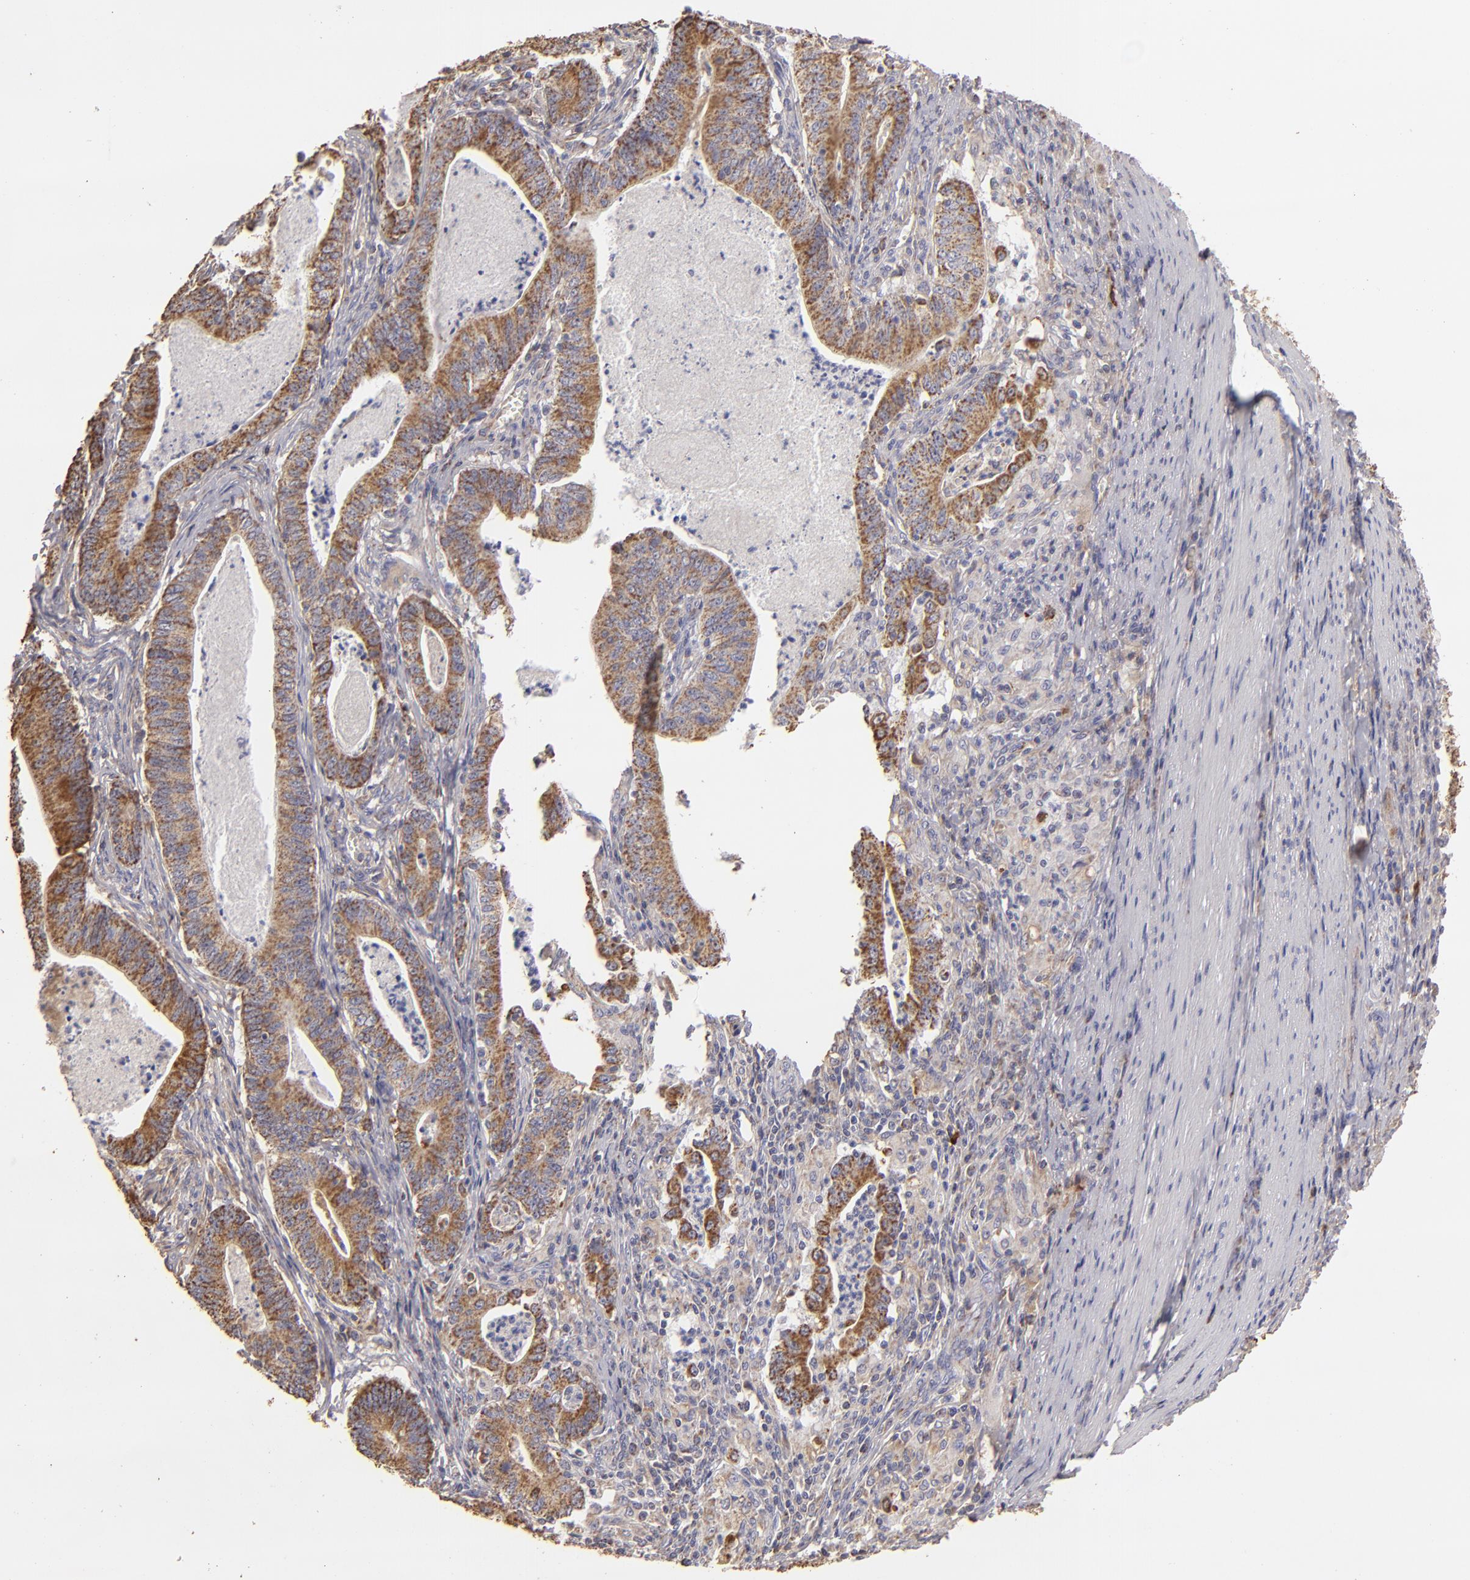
{"staining": {"intensity": "moderate", "quantity": ">75%", "location": "cytoplasmic/membranous"}, "tissue": "stomach cancer", "cell_type": "Tumor cells", "image_type": "cancer", "snomed": [{"axis": "morphology", "description": "Adenocarcinoma, NOS"}, {"axis": "topography", "description": "Stomach, lower"}], "caption": "Immunohistochemical staining of human adenocarcinoma (stomach) exhibits medium levels of moderate cytoplasmic/membranous expression in approximately >75% of tumor cells.", "gene": "CFB", "patient": {"sex": "female", "age": 86}}